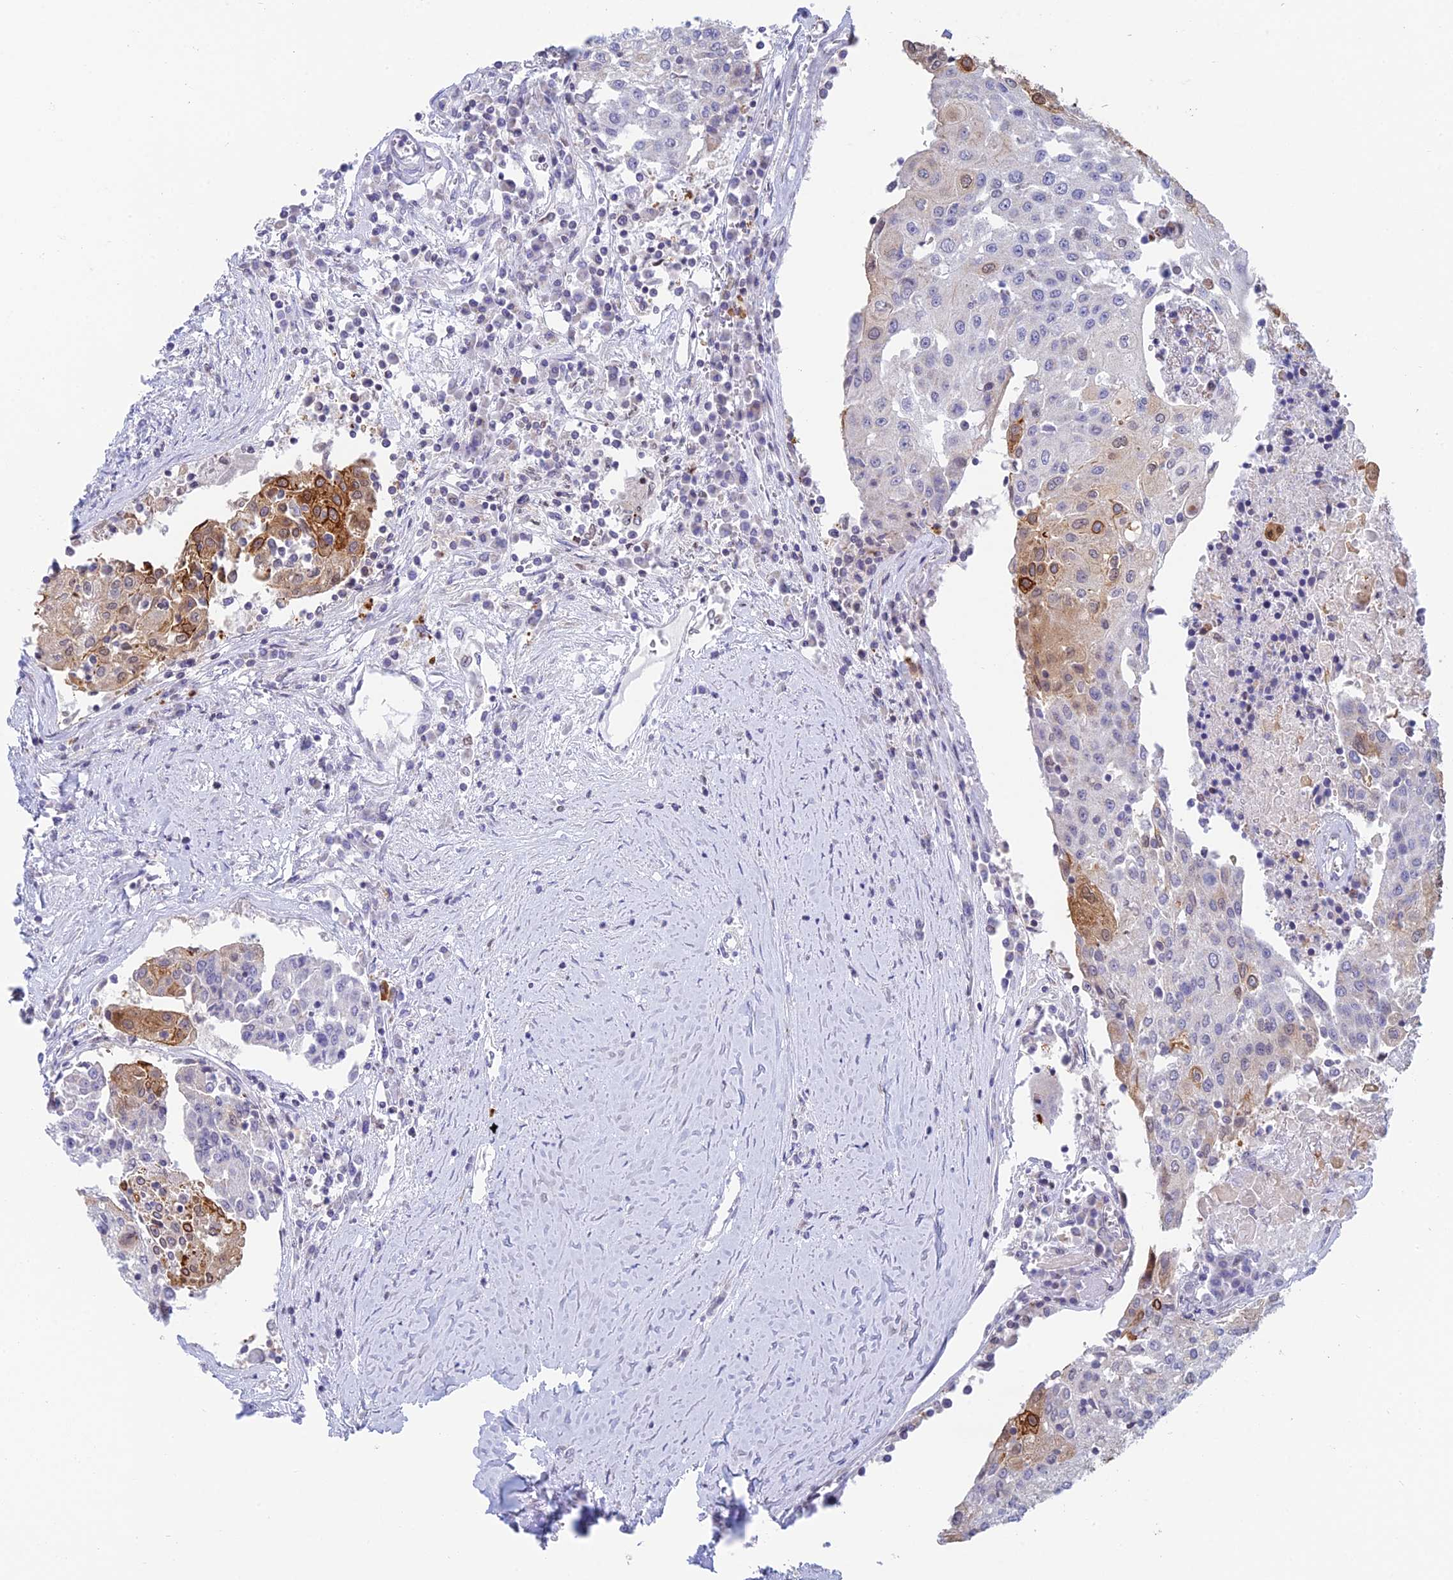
{"staining": {"intensity": "moderate", "quantity": "<25%", "location": "cytoplasmic/membranous"}, "tissue": "urothelial cancer", "cell_type": "Tumor cells", "image_type": "cancer", "snomed": [{"axis": "morphology", "description": "Urothelial carcinoma, High grade"}, {"axis": "topography", "description": "Urinary bladder"}], "caption": "Protein staining shows moderate cytoplasmic/membranous staining in approximately <25% of tumor cells in urothelial carcinoma (high-grade). The staining was performed using DAB (3,3'-diaminobenzidine), with brown indicating positive protein expression. Nuclei are stained blue with hematoxylin.", "gene": "REXO5", "patient": {"sex": "female", "age": 85}}